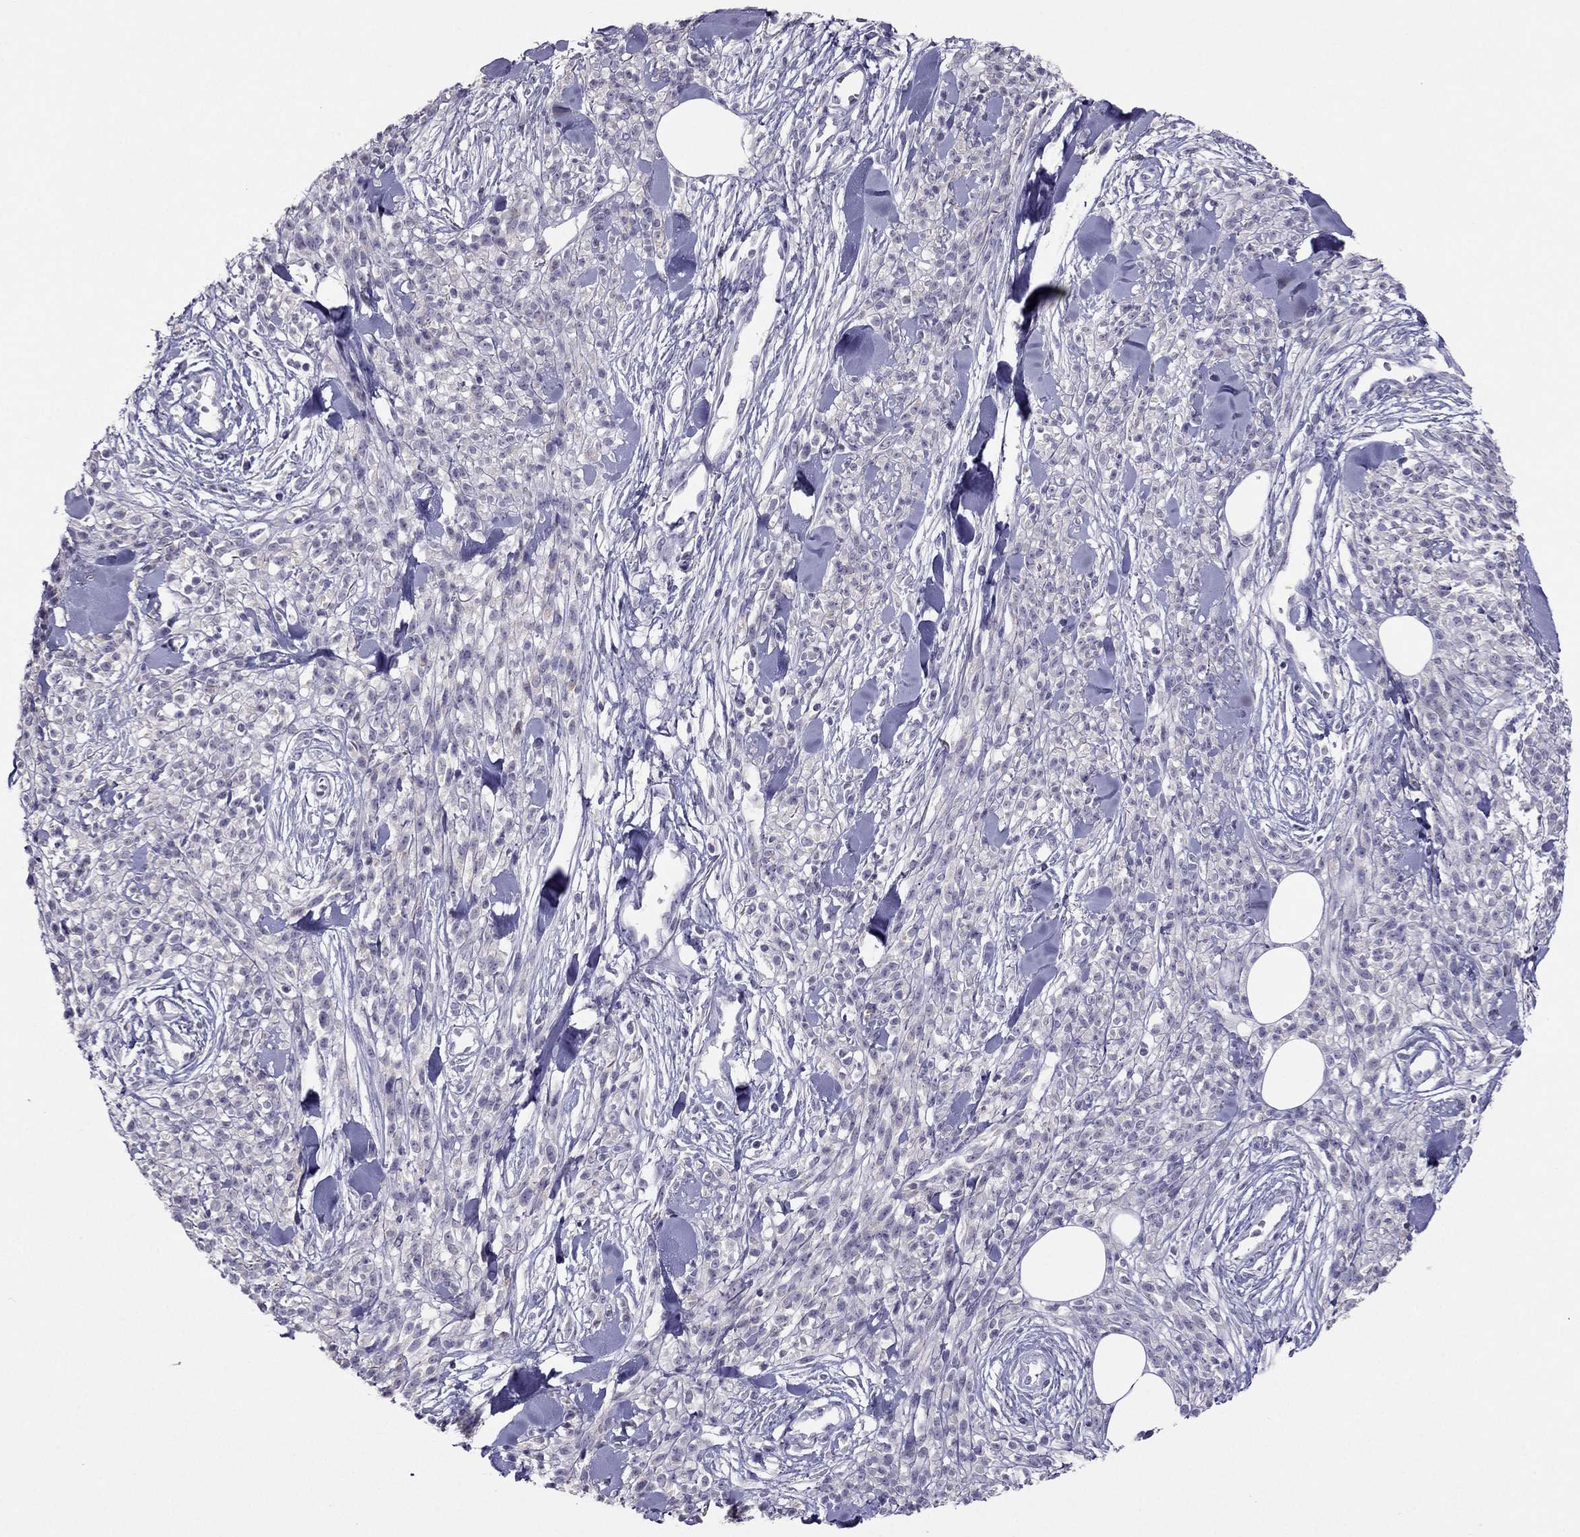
{"staining": {"intensity": "negative", "quantity": "none", "location": "none"}, "tissue": "melanoma", "cell_type": "Tumor cells", "image_type": "cancer", "snomed": [{"axis": "morphology", "description": "Malignant melanoma, NOS"}, {"axis": "topography", "description": "Skin"}, {"axis": "topography", "description": "Skin of trunk"}], "caption": "Protein analysis of malignant melanoma shows no significant staining in tumor cells. (DAB (3,3'-diaminobenzidine) immunohistochemistry (IHC) visualized using brightfield microscopy, high magnification).", "gene": "RGS8", "patient": {"sex": "male", "age": 74}}